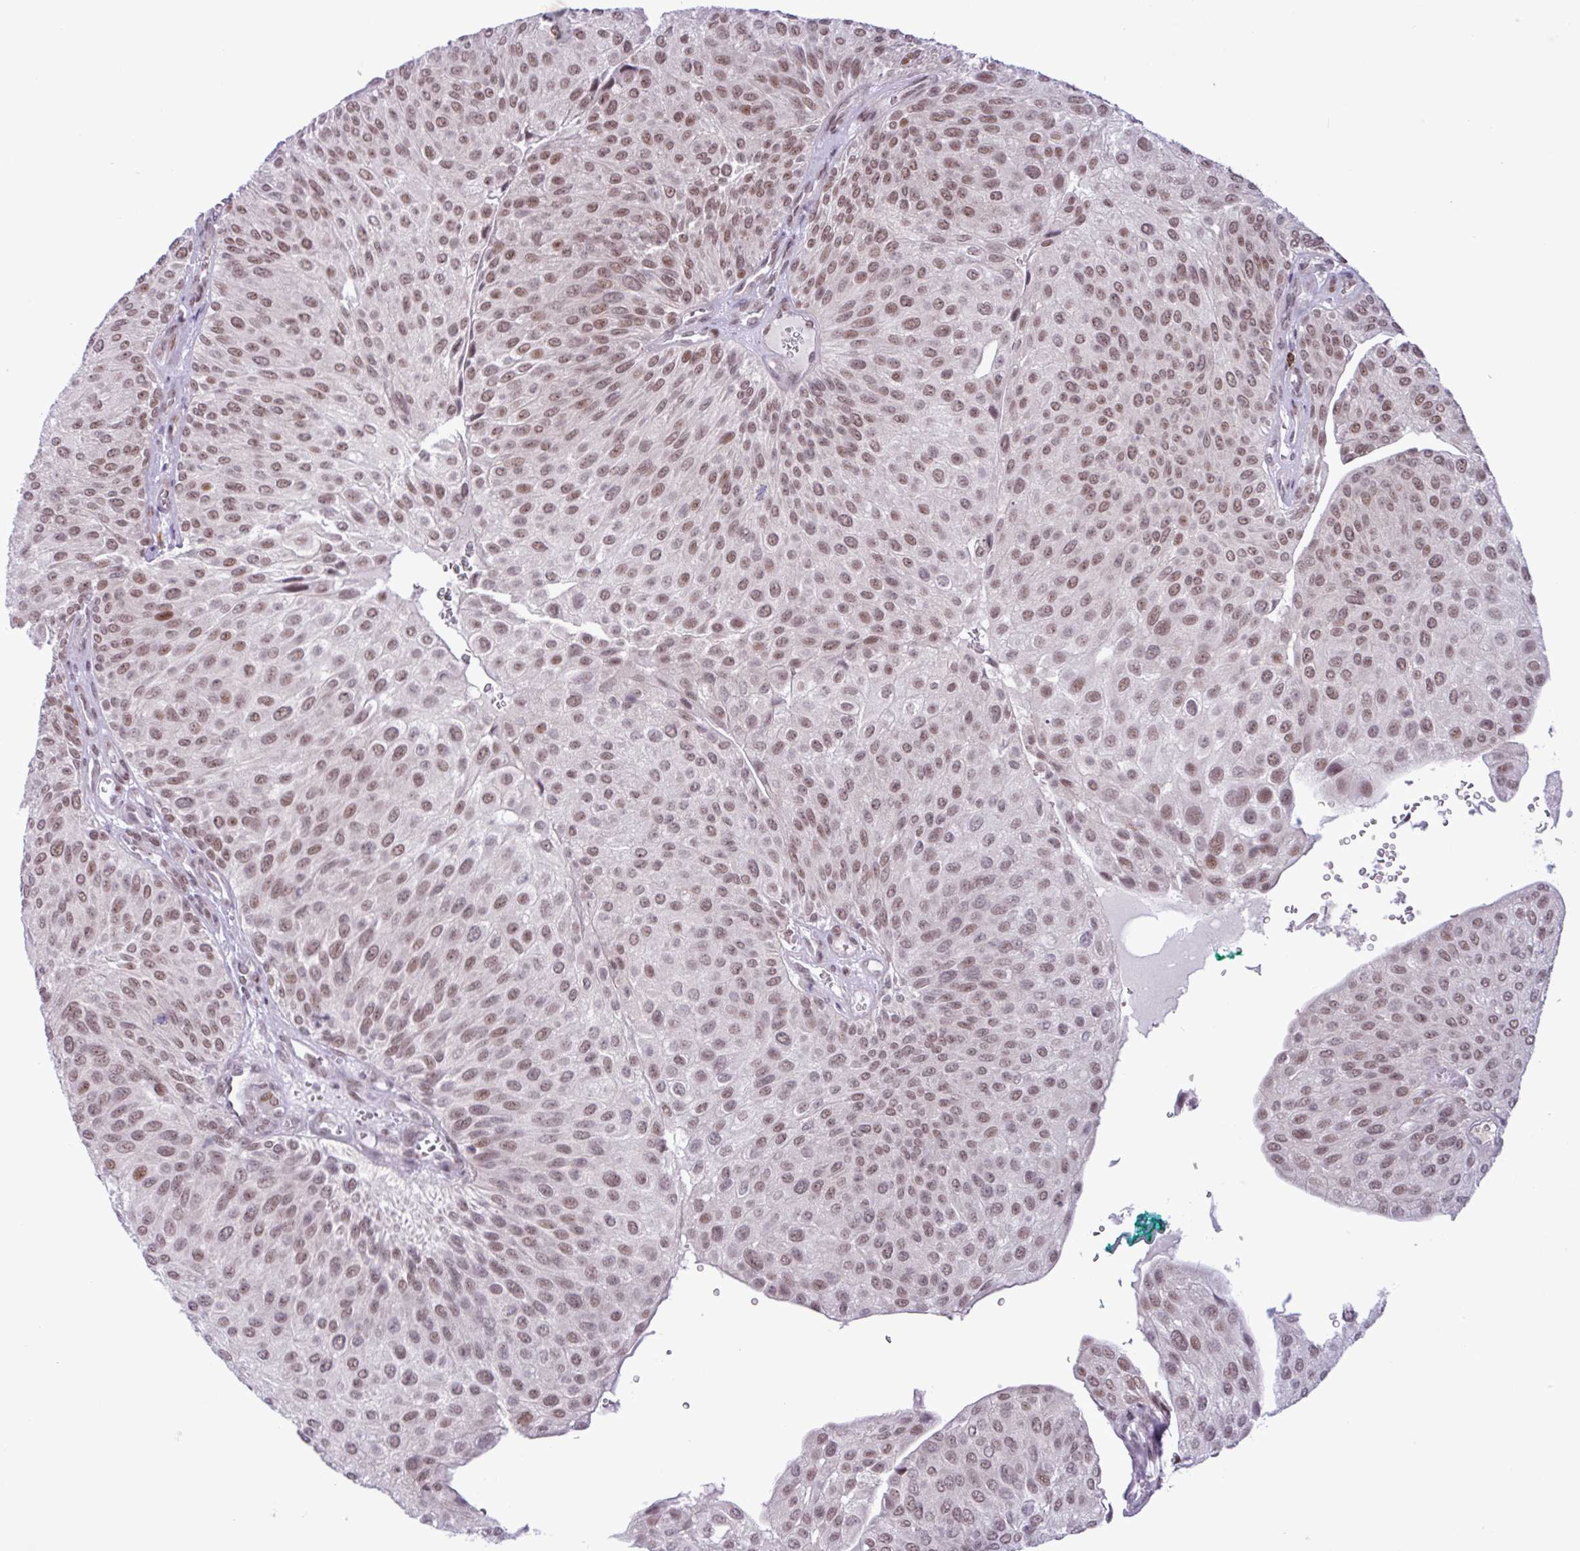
{"staining": {"intensity": "moderate", "quantity": ">75%", "location": "nuclear"}, "tissue": "urothelial cancer", "cell_type": "Tumor cells", "image_type": "cancer", "snomed": [{"axis": "morphology", "description": "Urothelial carcinoma, NOS"}, {"axis": "topography", "description": "Urinary bladder"}], "caption": "Moderate nuclear staining is appreciated in approximately >75% of tumor cells in transitional cell carcinoma. Immunohistochemistry (ihc) stains the protein in brown and the nuclei are stained blue.", "gene": "NOTCH2", "patient": {"sex": "male", "age": 67}}